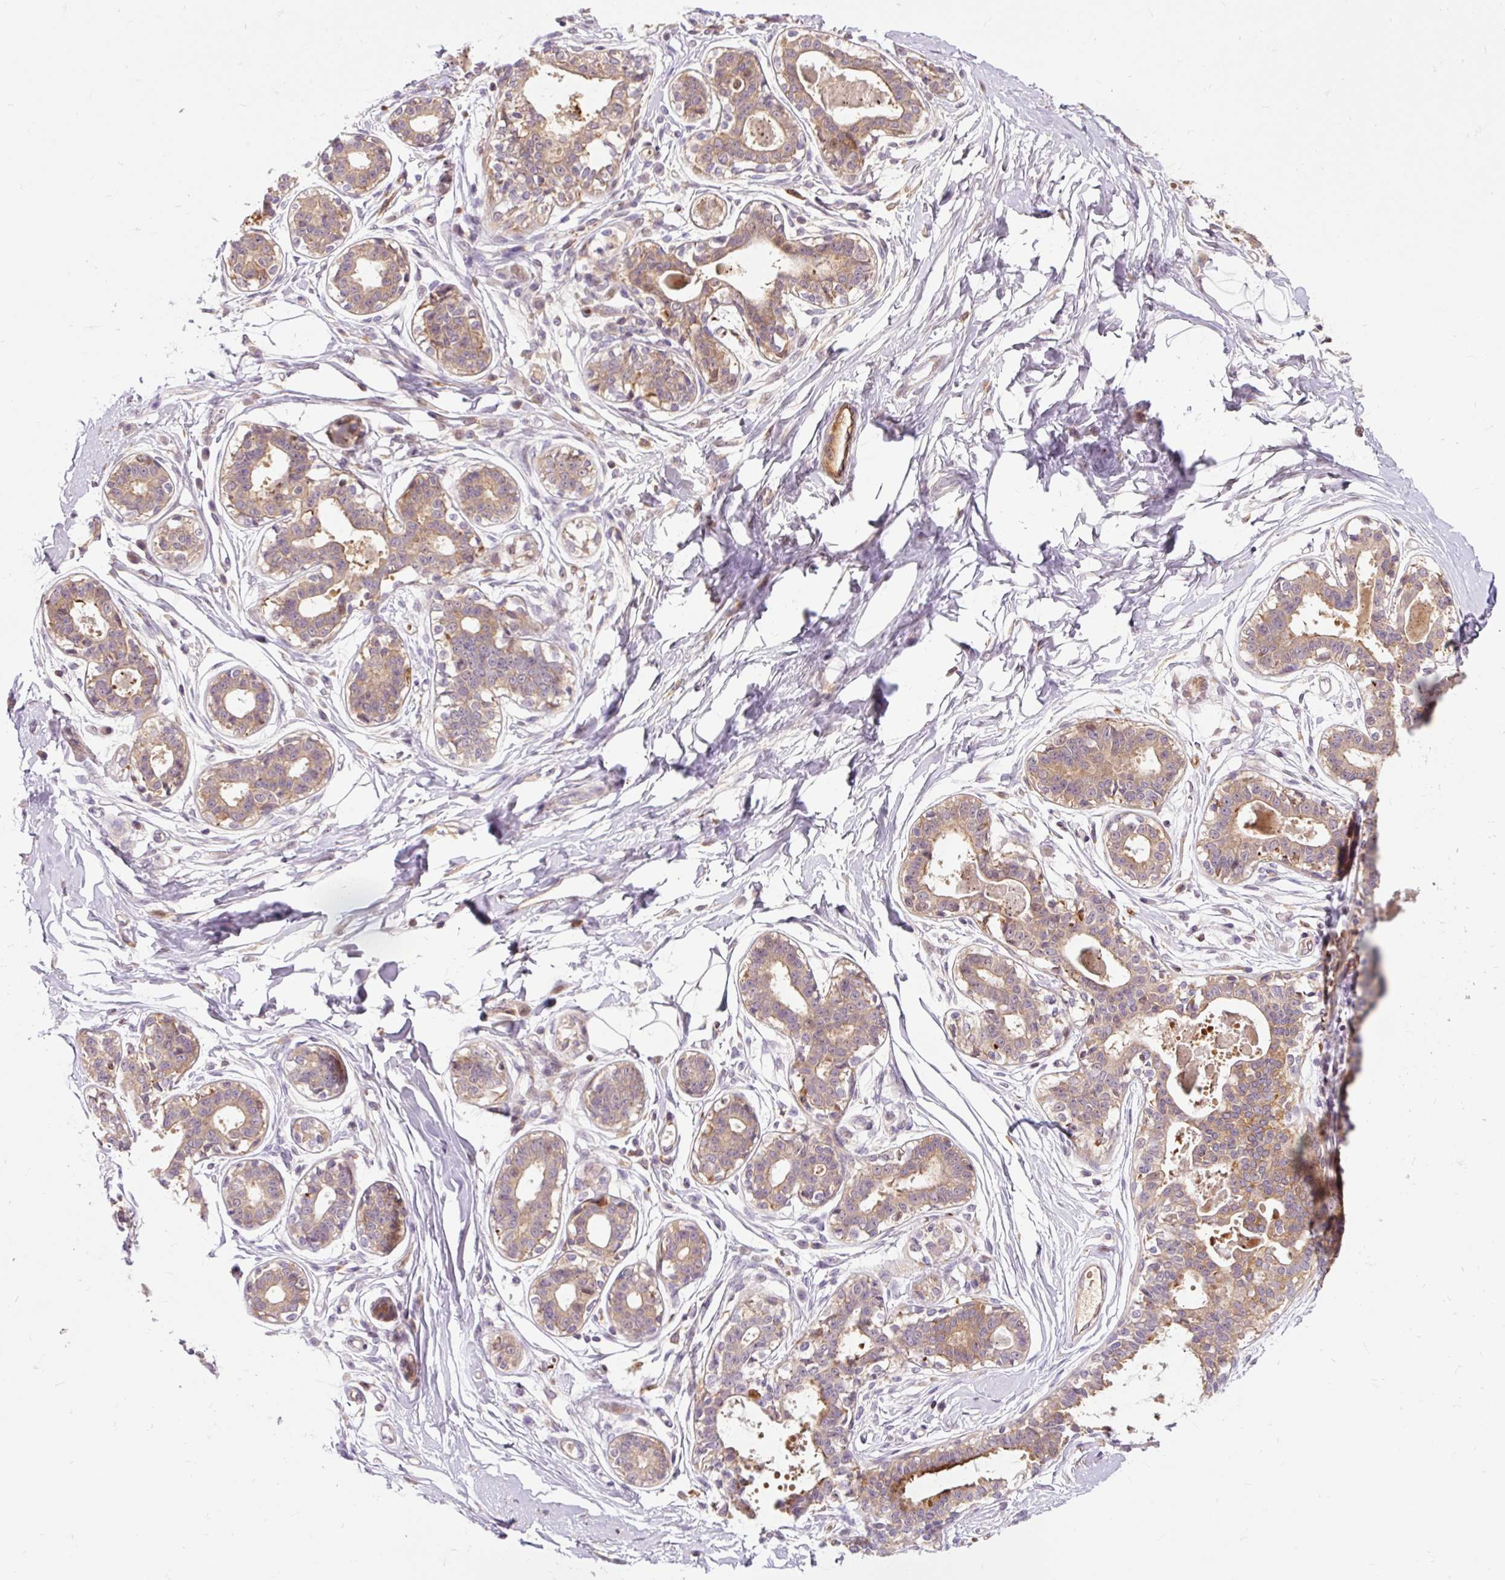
{"staining": {"intensity": "negative", "quantity": "none", "location": "none"}, "tissue": "breast", "cell_type": "Adipocytes", "image_type": "normal", "snomed": [{"axis": "morphology", "description": "Normal tissue, NOS"}, {"axis": "topography", "description": "Breast"}], "caption": "Immunohistochemistry photomicrograph of unremarkable breast: breast stained with DAB reveals no significant protein expression in adipocytes. The staining is performed using DAB brown chromogen with nuclei counter-stained in using hematoxylin.", "gene": "CEBPZ", "patient": {"sex": "female", "age": 45}}